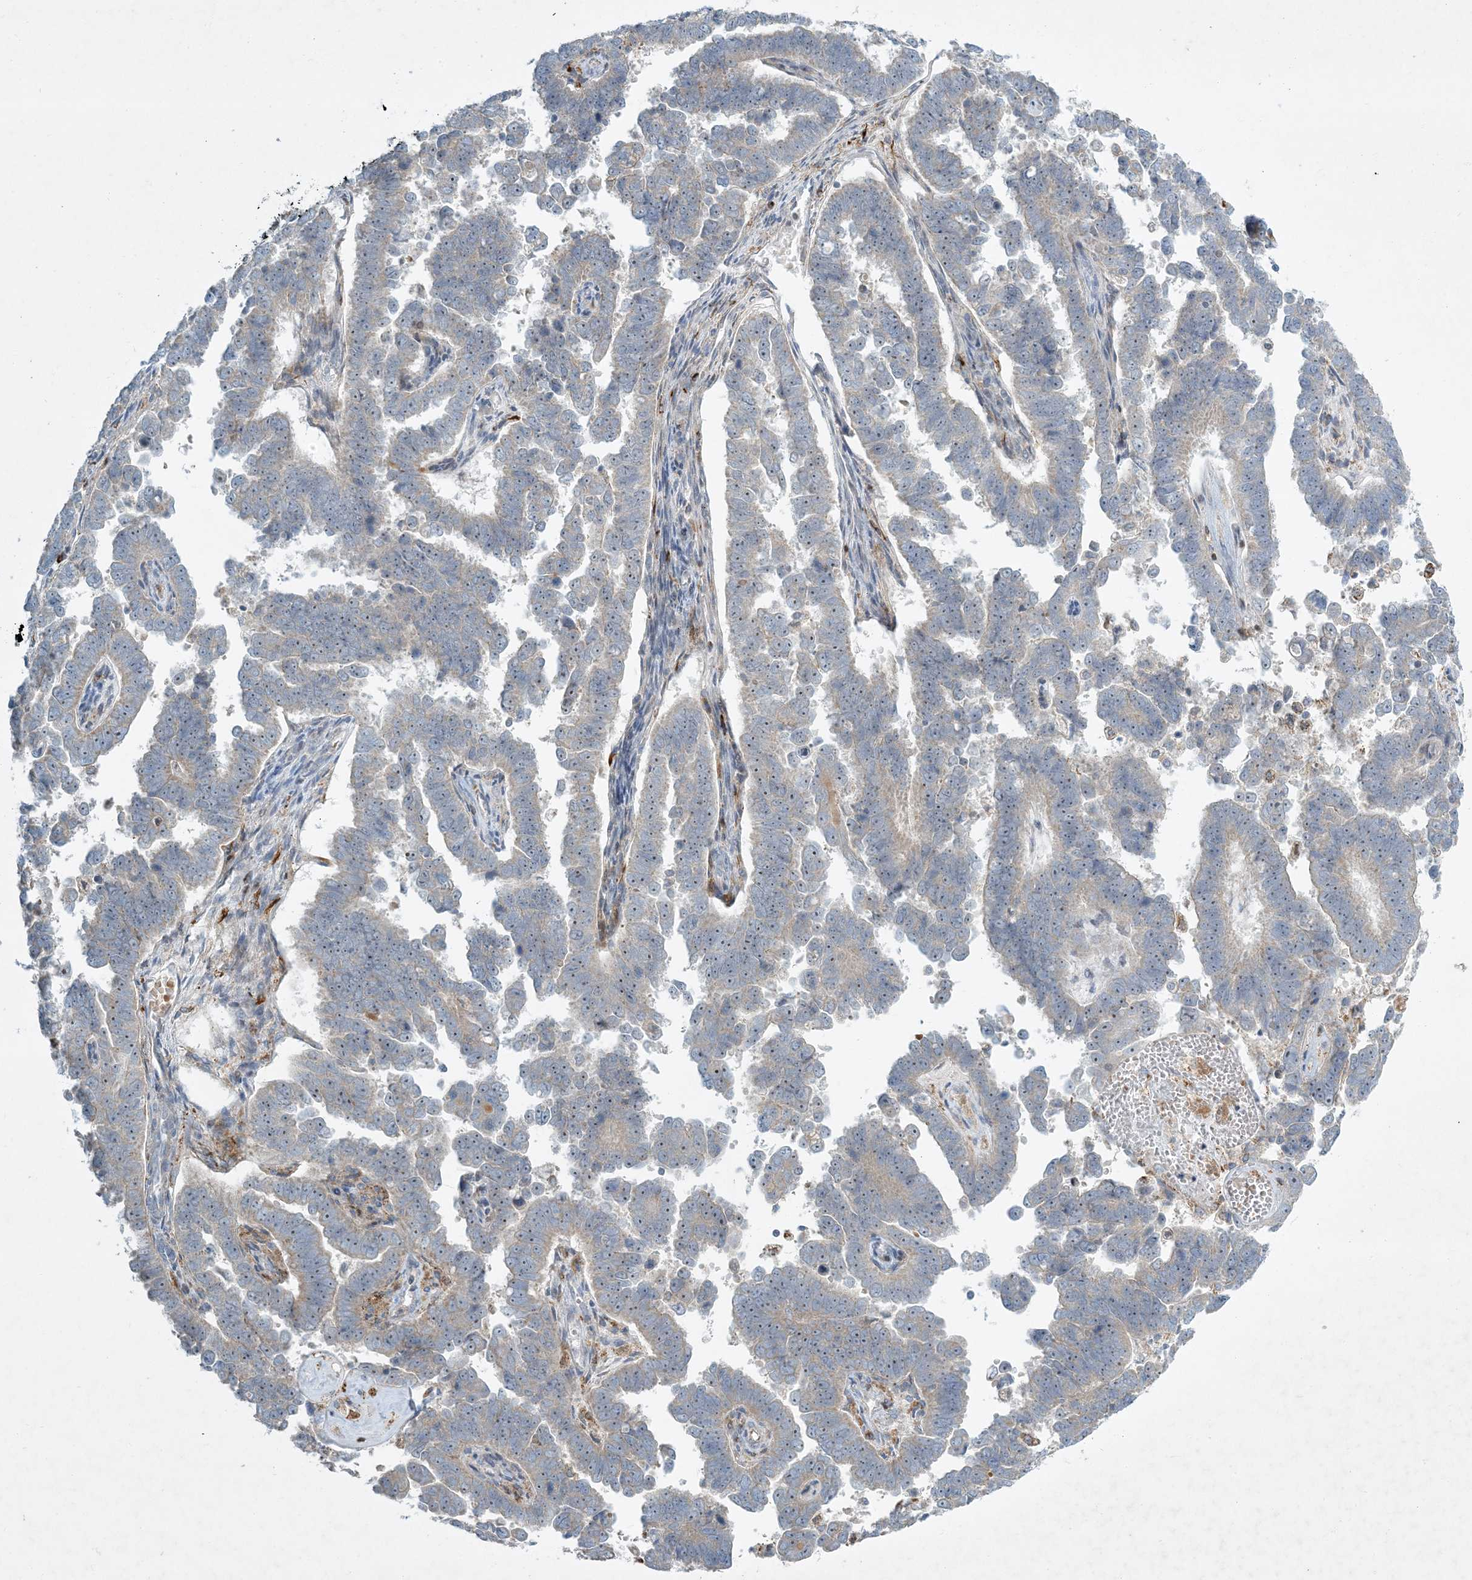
{"staining": {"intensity": "negative", "quantity": "none", "location": "none"}, "tissue": "endometrial cancer", "cell_type": "Tumor cells", "image_type": "cancer", "snomed": [{"axis": "morphology", "description": "Adenocarcinoma, NOS"}, {"axis": "topography", "description": "Endometrium"}], "caption": "Tumor cells are negative for protein expression in human endometrial cancer.", "gene": "LTN1", "patient": {"sex": "female", "age": 75}}